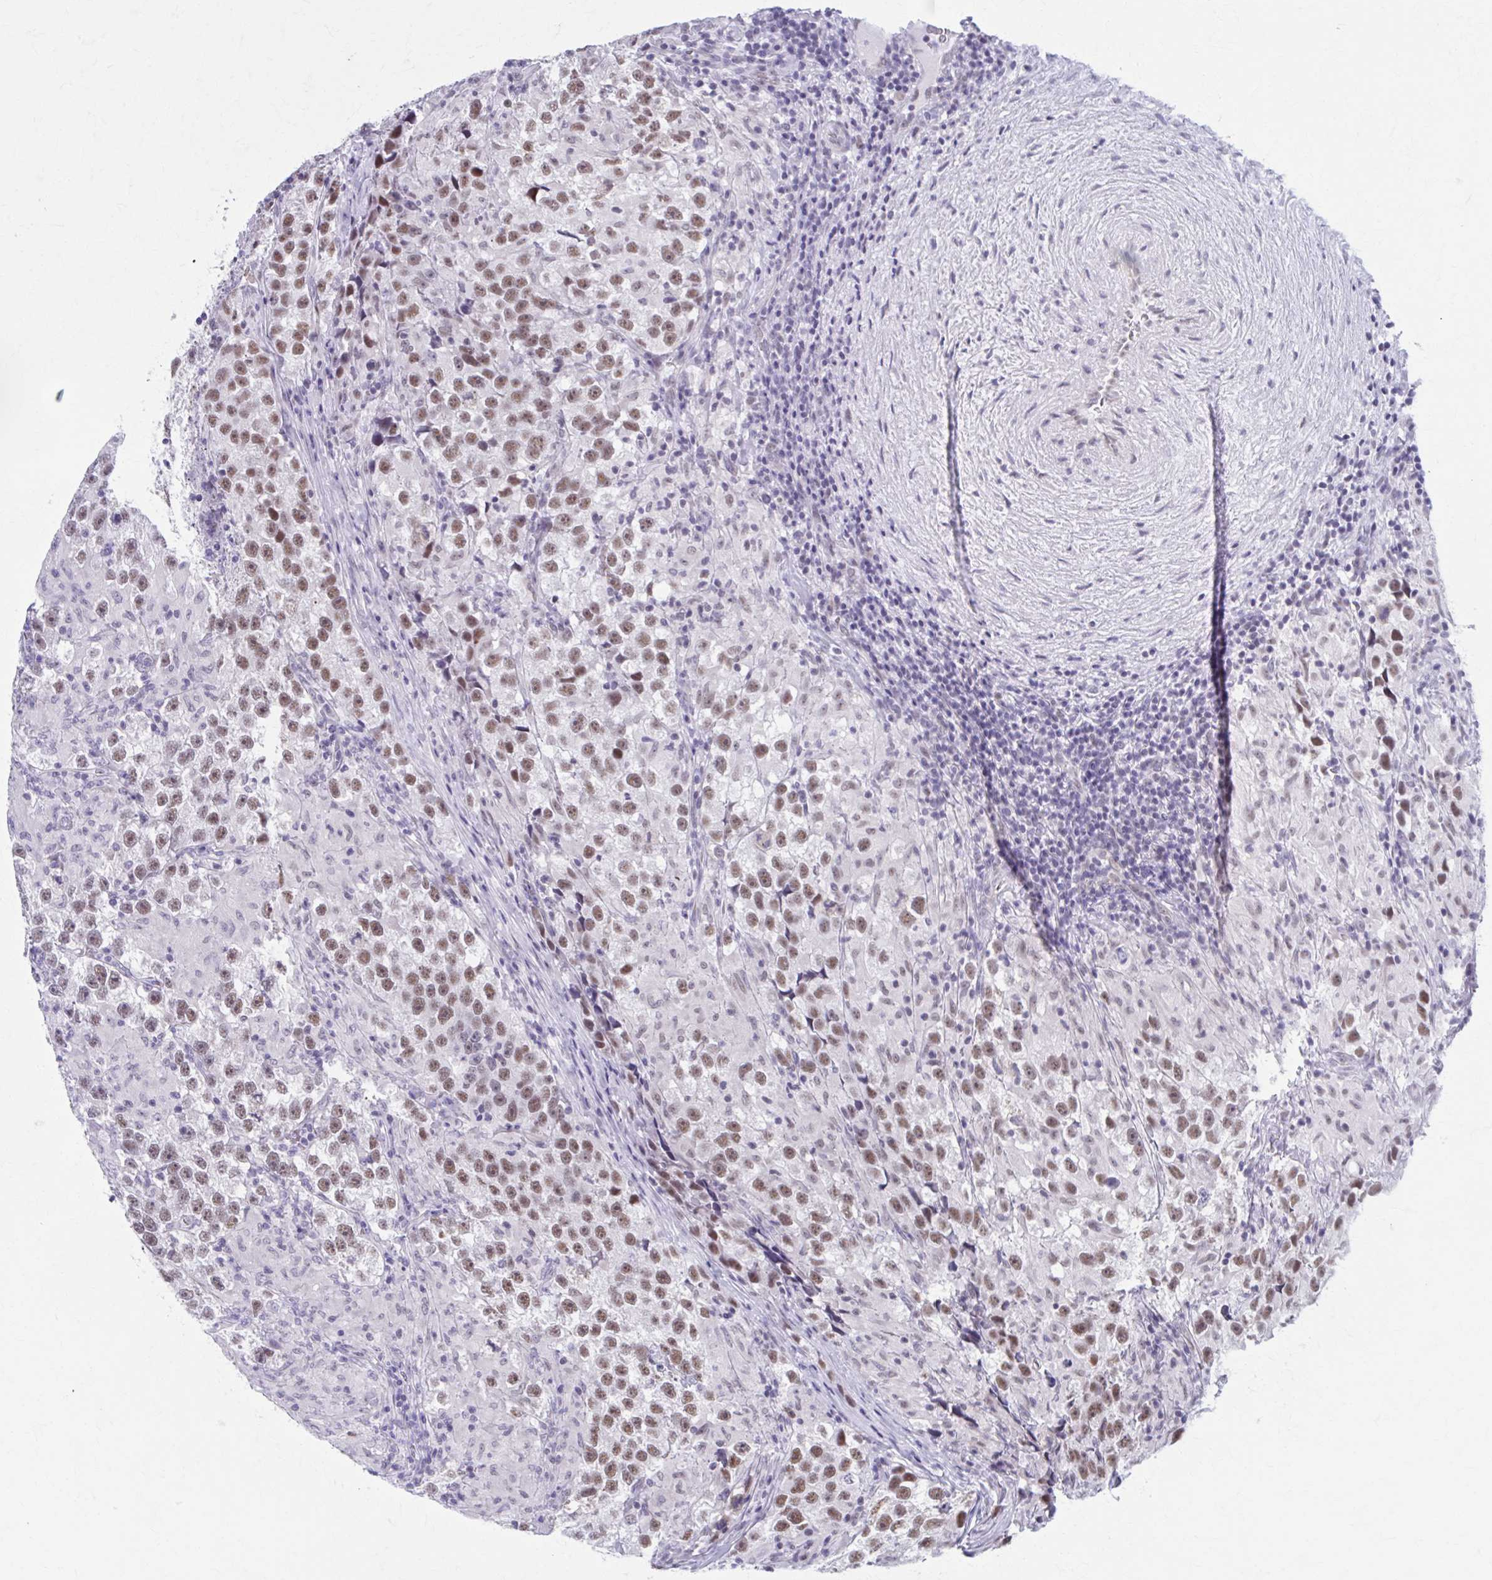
{"staining": {"intensity": "moderate", "quantity": ">75%", "location": "nuclear"}, "tissue": "testis cancer", "cell_type": "Tumor cells", "image_type": "cancer", "snomed": [{"axis": "morphology", "description": "Seminoma, NOS"}, {"axis": "topography", "description": "Testis"}], "caption": "Protein staining demonstrates moderate nuclear expression in approximately >75% of tumor cells in testis seminoma.", "gene": "CCDC105", "patient": {"sex": "male", "age": 46}}